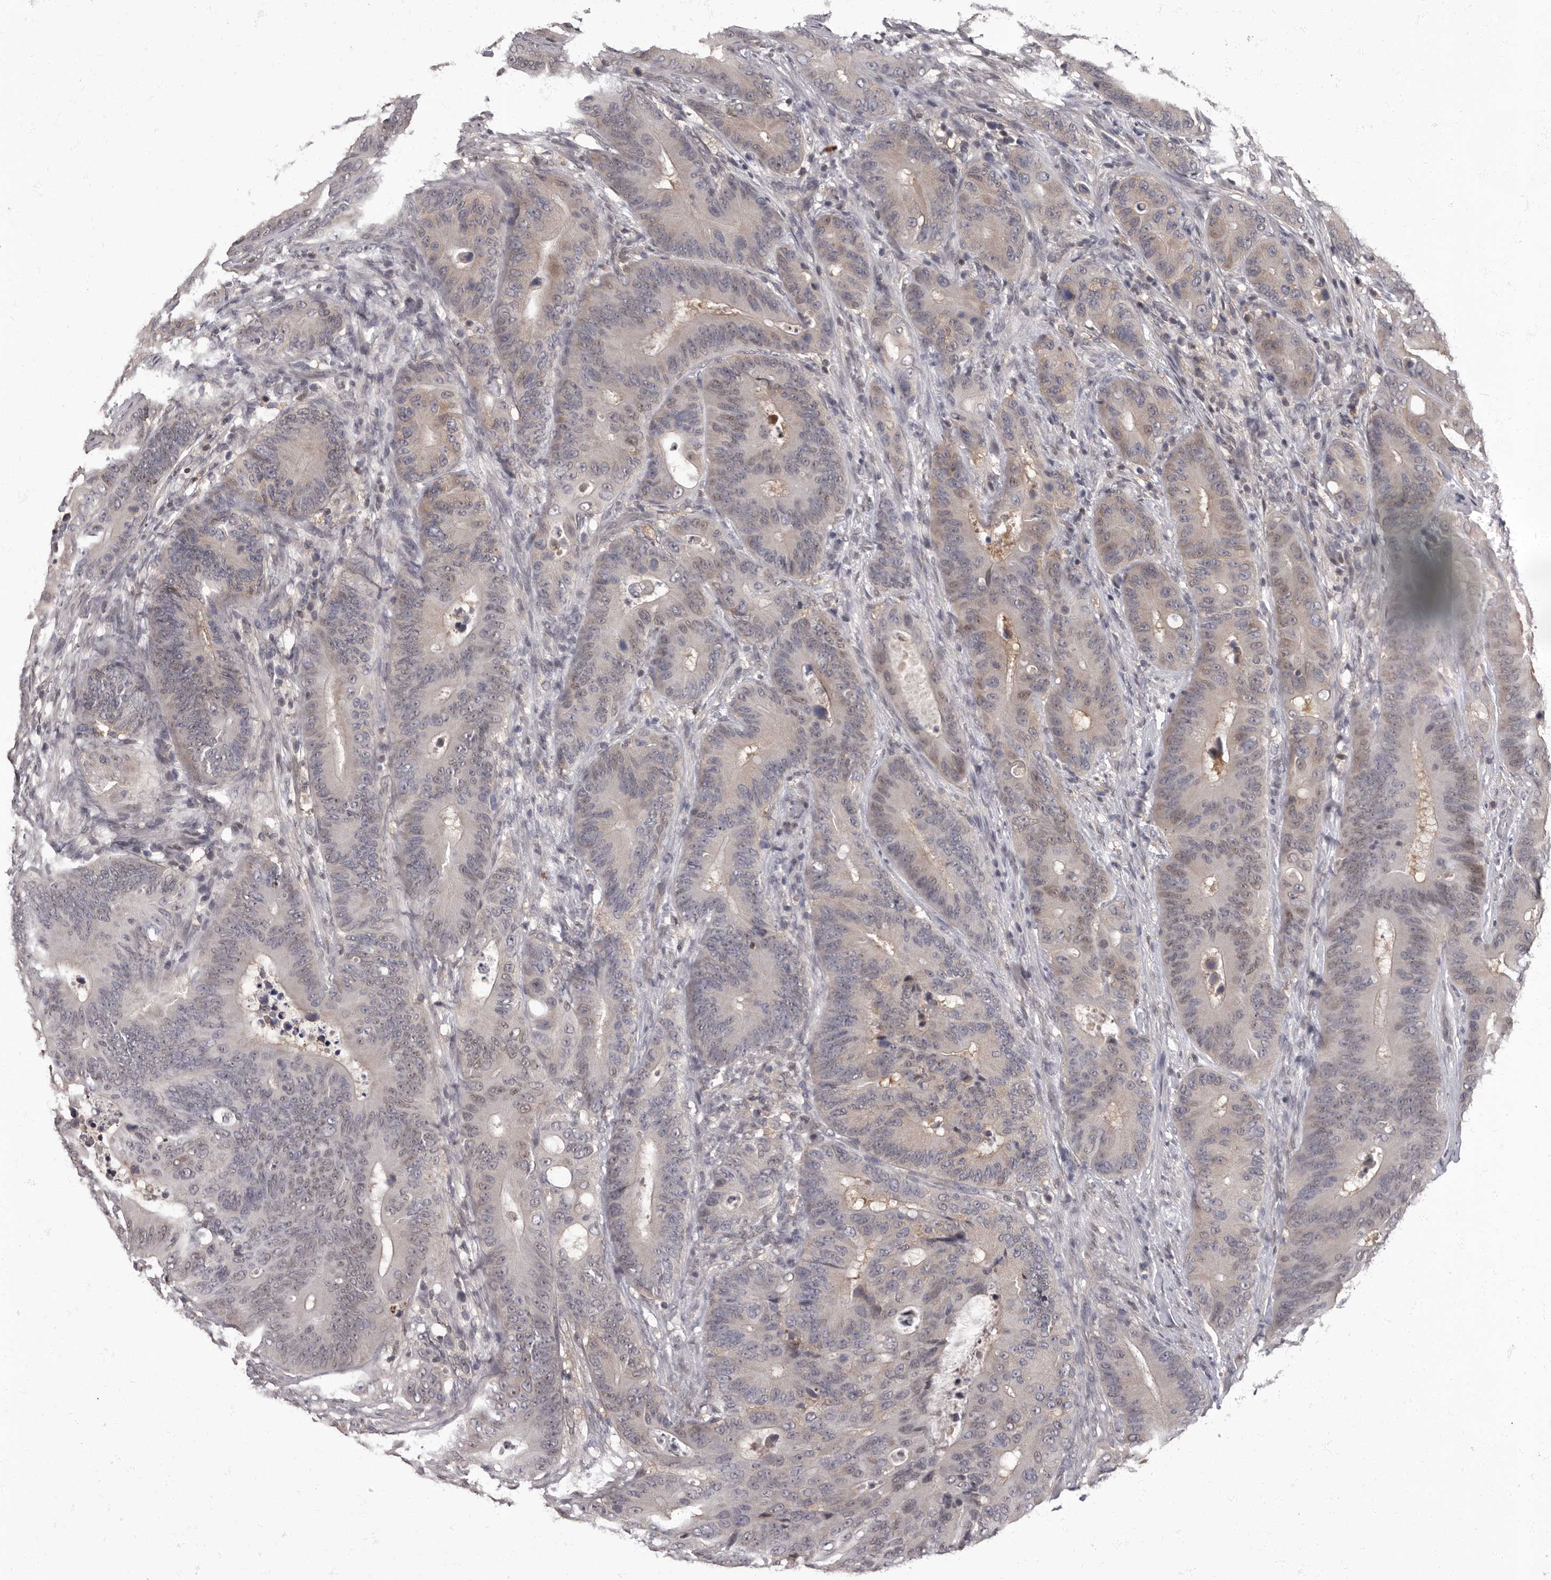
{"staining": {"intensity": "weak", "quantity": "25%-75%", "location": "cytoplasmic/membranous,nuclear"}, "tissue": "colorectal cancer", "cell_type": "Tumor cells", "image_type": "cancer", "snomed": [{"axis": "morphology", "description": "Adenocarcinoma, NOS"}, {"axis": "topography", "description": "Colon"}], "caption": "Weak cytoplasmic/membranous and nuclear positivity for a protein is present in approximately 25%-75% of tumor cells of colorectal cancer (adenocarcinoma) using immunohistochemistry.", "gene": "C1orf50", "patient": {"sex": "male", "age": 83}}